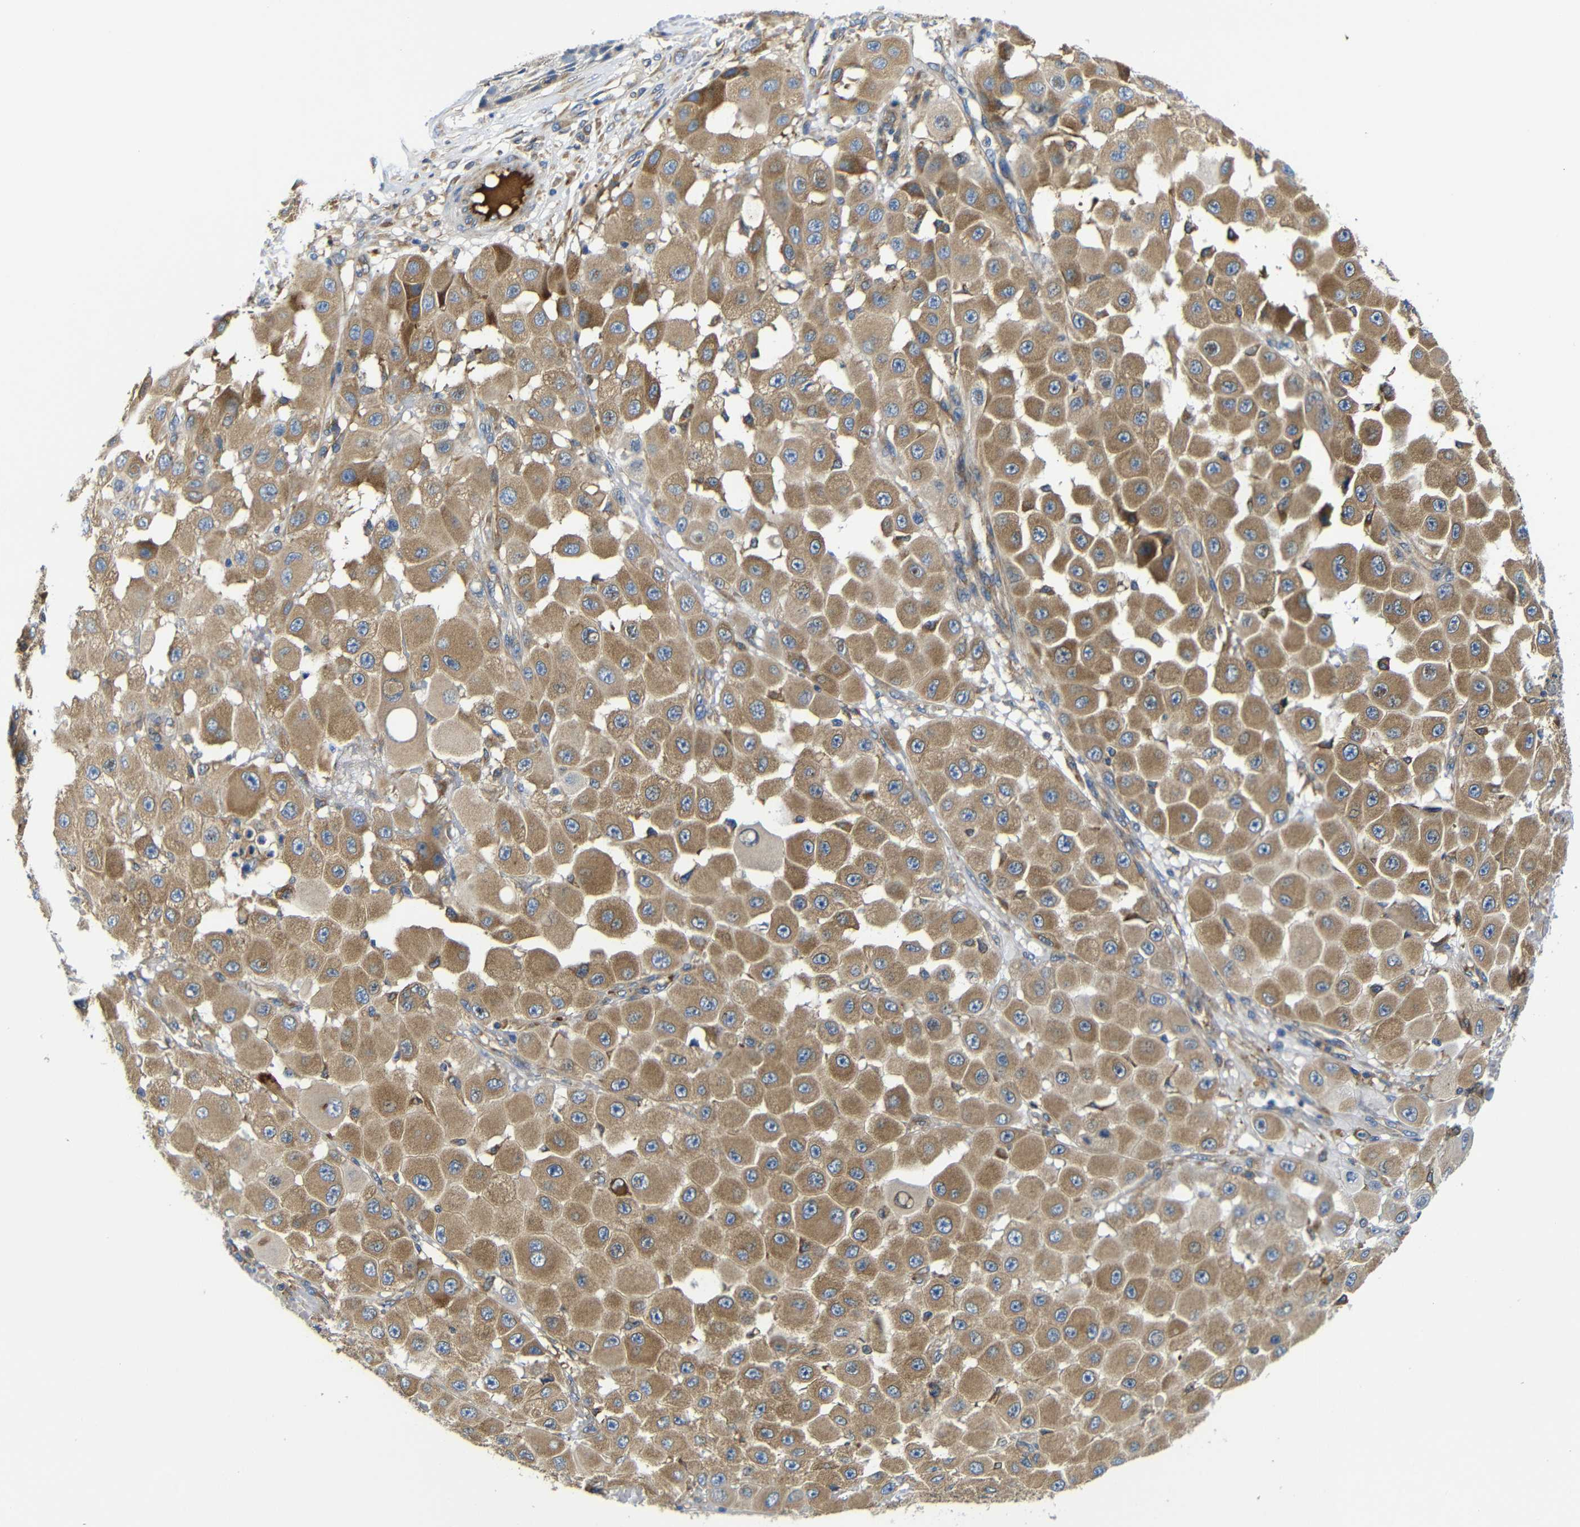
{"staining": {"intensity": "moderate", "quantity": ">75%", "location": "cytoplasmic/membranous"}, "tissue": "melanoma", "cell_type": "Tumor cells", "image_type": "cancer", "snomed": [{"axis": "morphology", "description": "Malignant melanoma, NOS"}, {"axis": "topography", "description": "Skin"}], "caption": "Protein expression analysis of human melanoma reveals moderate cytoplasmic/membranous staining in approximately >75% of tumor cells.", "gene": "CLCC1", "patient": {"sex": "female", "age": 81}}